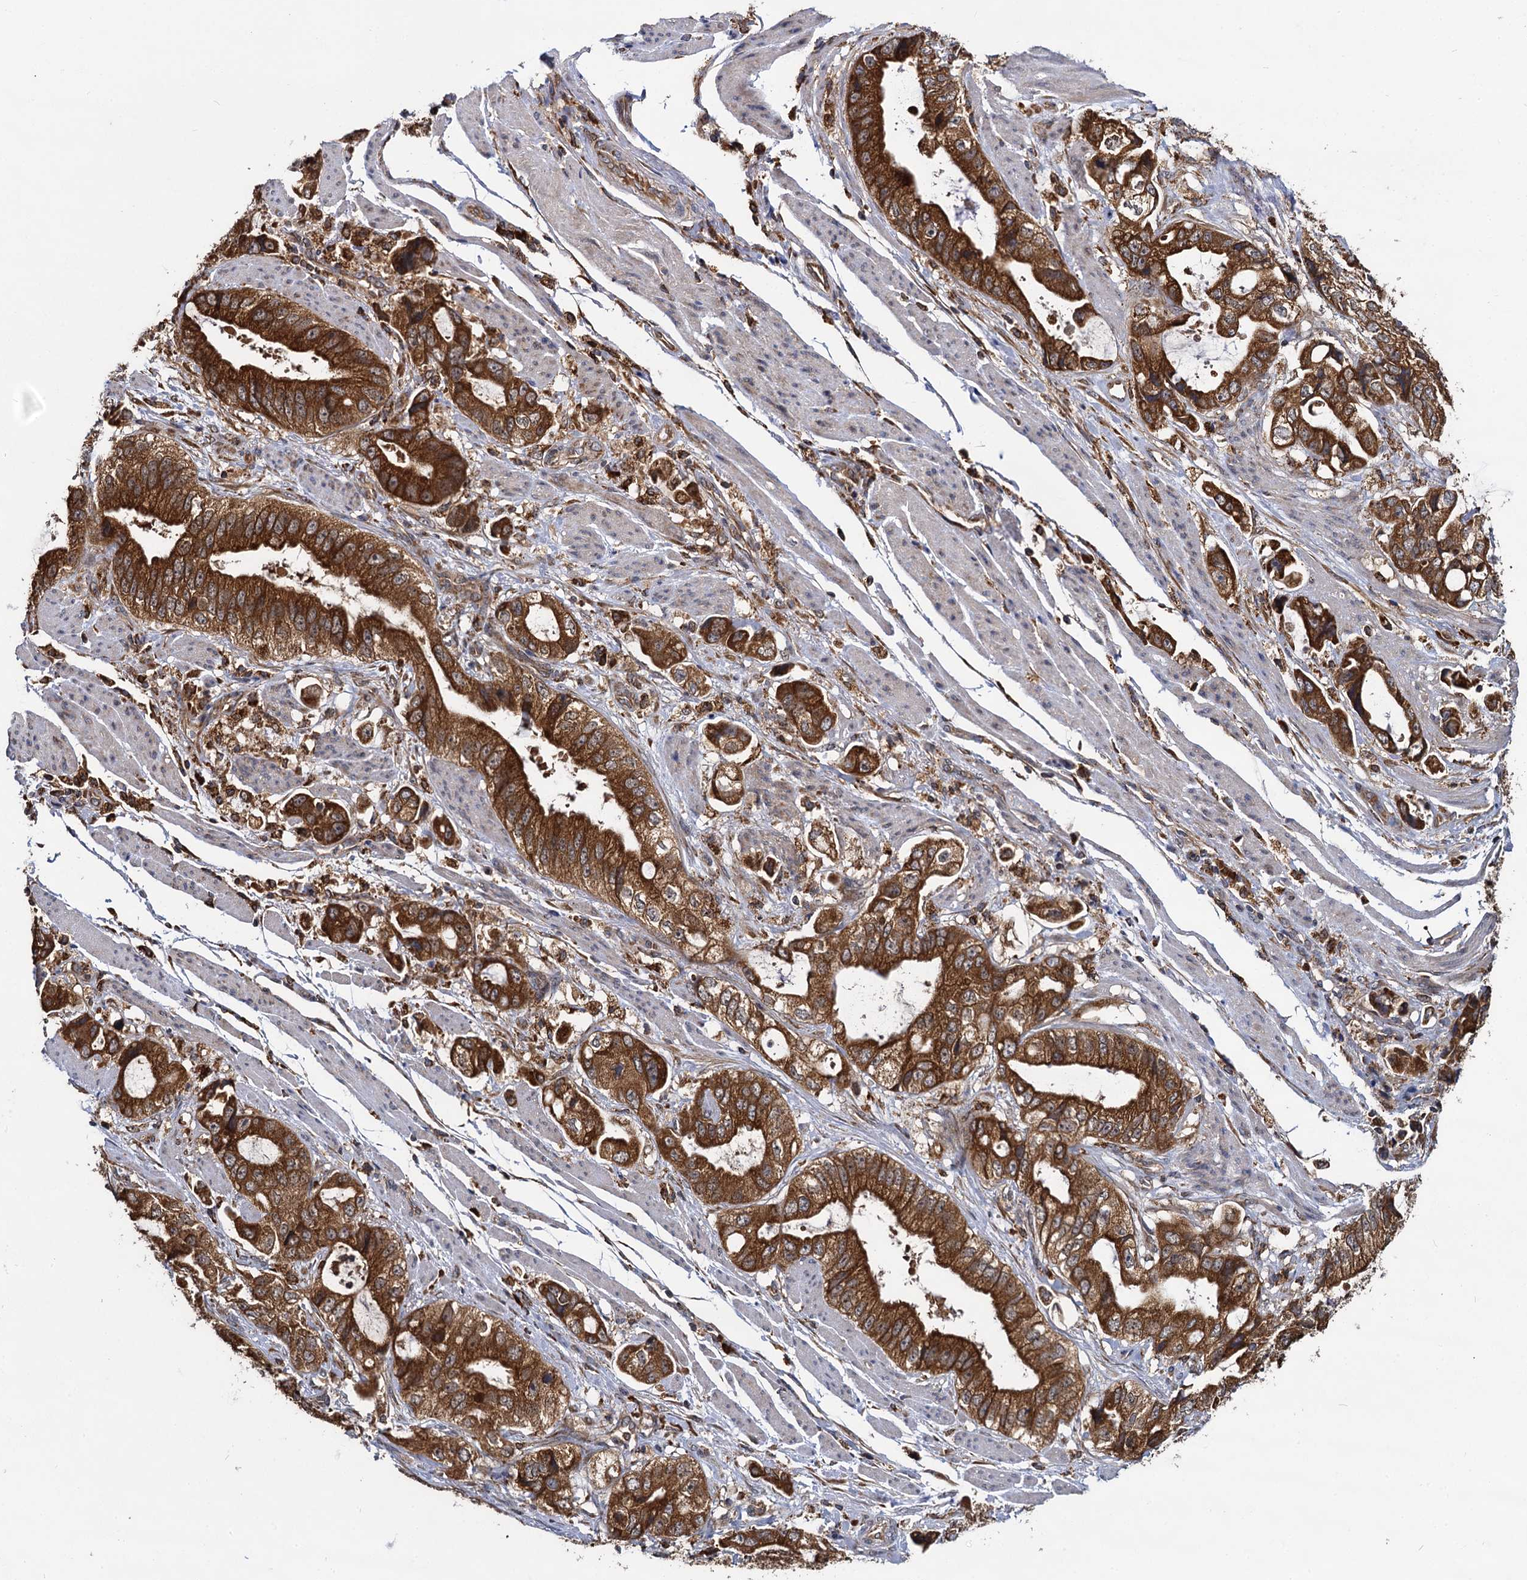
{"staining": {"intensity": "strong", "quantity": ">75%", "location": "cytoplasmic/membranous"}, "tissue": "stomach cancer", "cell_type": "Tumor cells", "image_type": "cancer", "snomed": [{"axis": "morphology", "description": "Adenocarcinoma, NOS"}, {"axis": "topography", "description": "Stomach"}], "caption": "The immunohistochemical stain labels strong cytoplasmic/membranous positivity in tumor cells of stomach adenocarcinoma tissue.", "gene": "UFM1", "patient": {"sex": "male", "age": 62}}